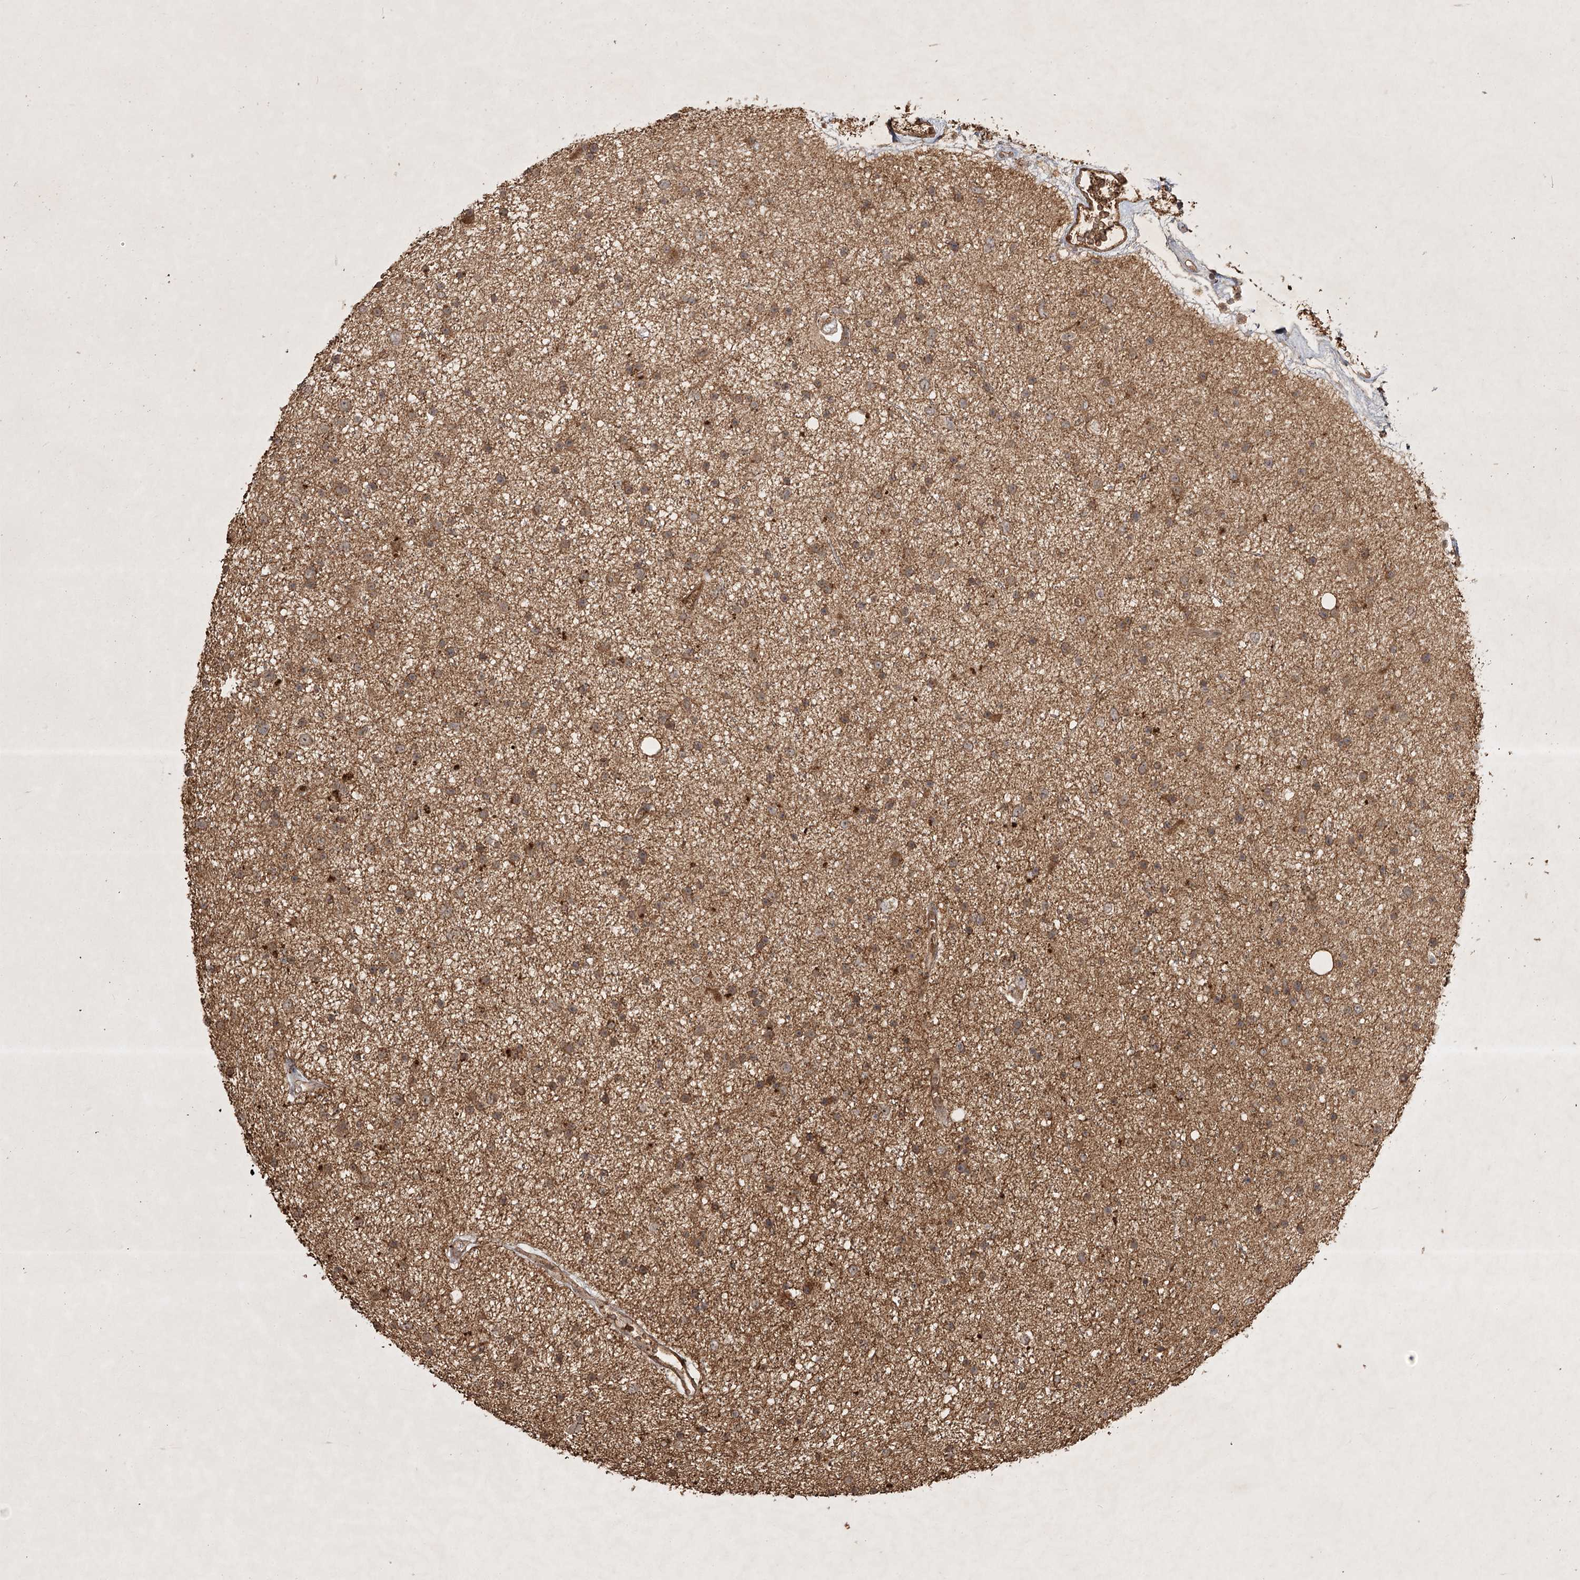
{"staining": {"intensity": "moderate", "quantity": ">75%", "location": "cytoplasmic/membranous"}, "tissue": "glioma", "cell_type": "Tumor cells", "image_type": "cancer", "snomed": [{"axis": "morphology", "description": "Glioma, malignant, Low grade"}, {"axis": "topography", "description": "Cerebral cortex"}], "caption": "There is medium levels of moderate cytoplasmic/membranous positivity in tumor cells of glioma, as demonstrated by immunohistochemical staining (brown color).", "gene": "ARL13A", "patient": {"sex": "female", "age": 39}}